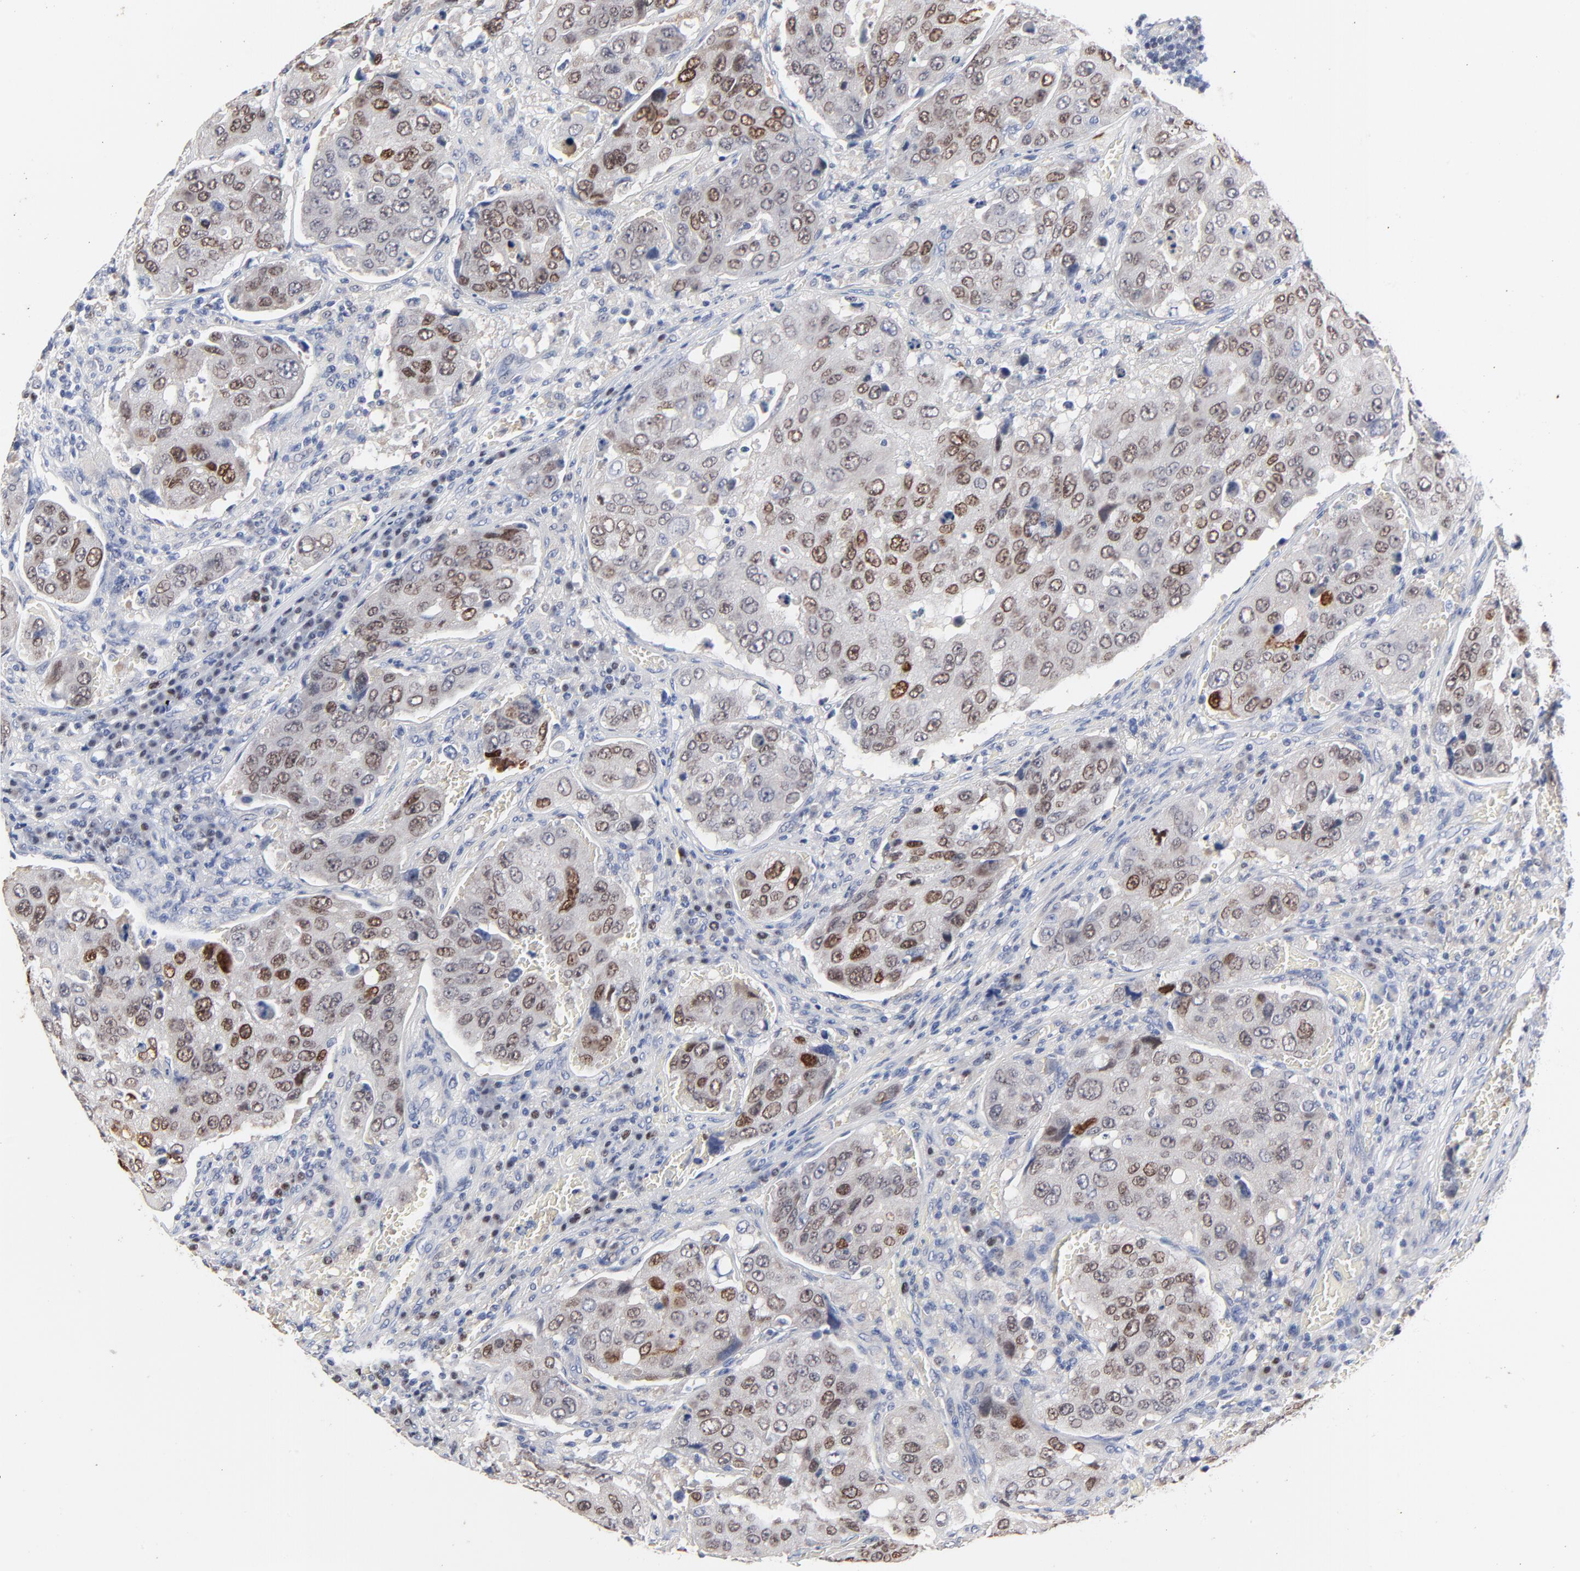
{"staining": {"intensity": "moderate", "quantity": ">75%", "location": "nuclear"}, "tissue": "urothelial cancer", "cell_type": "Tumor cells", "image_type": "cancer", "snomed": [{"axis": "morphology", "description": "Urothelial carcinoma, High grade"}, {"axis": "topography", "description": "Lymph node"}, {"axis": "topography", "description": "Urinary bladder"}], "caption": "High-grade urothelial carcinoma tissue shows moderate nuclear staining in about >75% of tumor cells, visualized by immunohistochemistry.", "gene": "AADAC", "patient": {"sex": "male", "age": 51}}